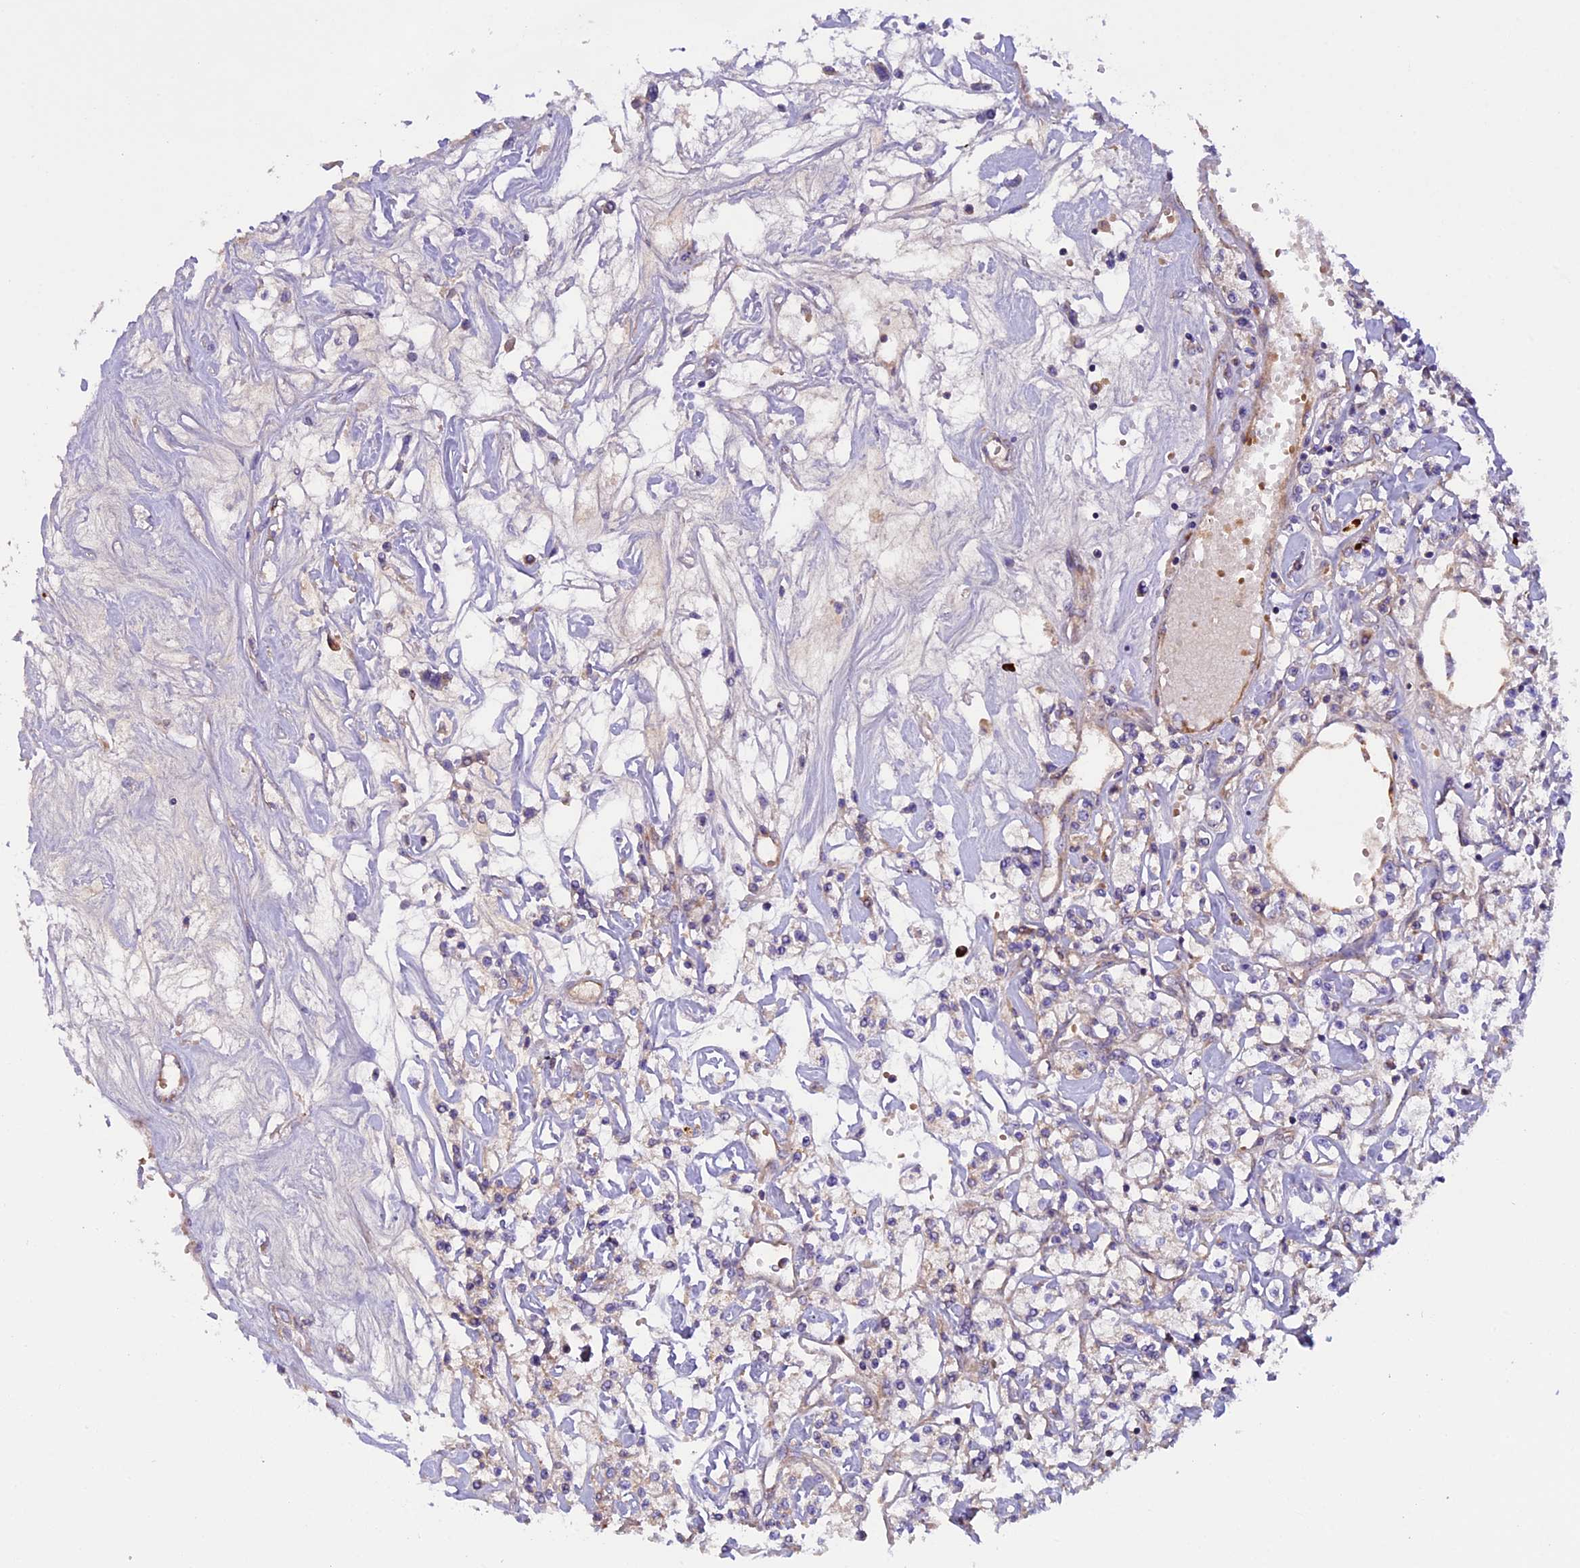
{"staining": {"intensity": "weak", "quantity": "25%-75%", "location": "cytoplasmic/membranous"}, "tissue": "renal cancer", "cell_type": "Tumor cells", "image_type": "cancer", "snomed": [{"axis": "morphology", "description": "Adenocarcinoma, NOS"}, {"axis": "topography", "description": "Kidney"}], "caption": "A brown stain highlights weak cytoplasmic/membranous expression of a protein in renal cancer tumor cells.", "gene": "FRY", "patient": {"sex": "female", "age": 59}}